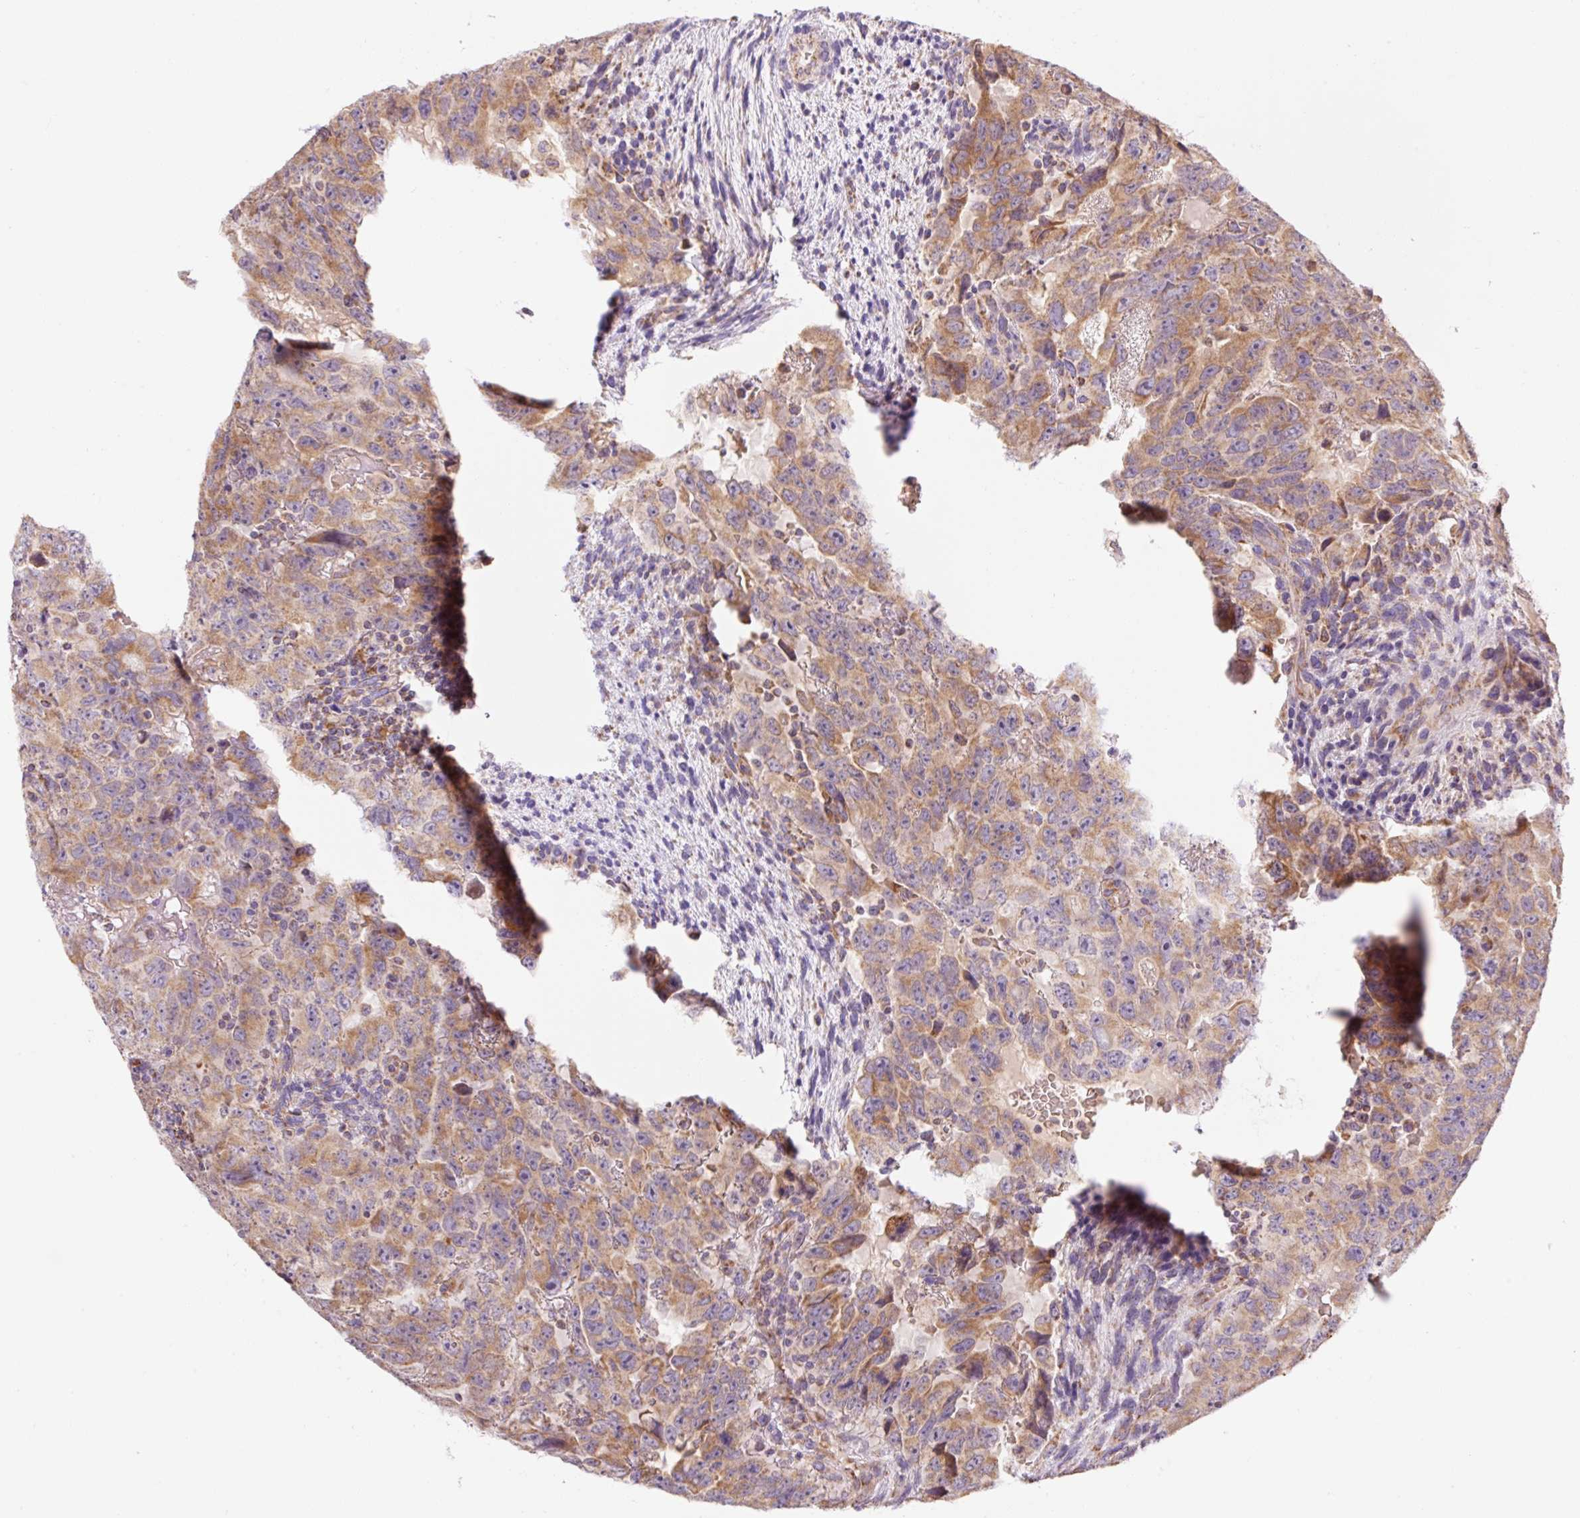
{"staining": {"intensity": "moderate", "quantity": ">75%", "location": "cytoplasmic/membranous"}, "tissue": "testis cancer", "cell_type": "Tumor cells", "image_type": "cancer", "snomed": [{"axis": "morphology", "description": "Carcinoma, Embryonal, NOS"}, {"axis": "topography", "description": "Testis"}], "caption": "Tumor cells demonstrate moderate cytoplasmic/membranous positivity in about >75% of cells in testis cancer. (Stains: DAB in brown, nuclei in blue, Microscopy: brightfield microscopy at high magnification).", "gene": "GOSR2", "patient": {"sex": "male", "age": 24}}